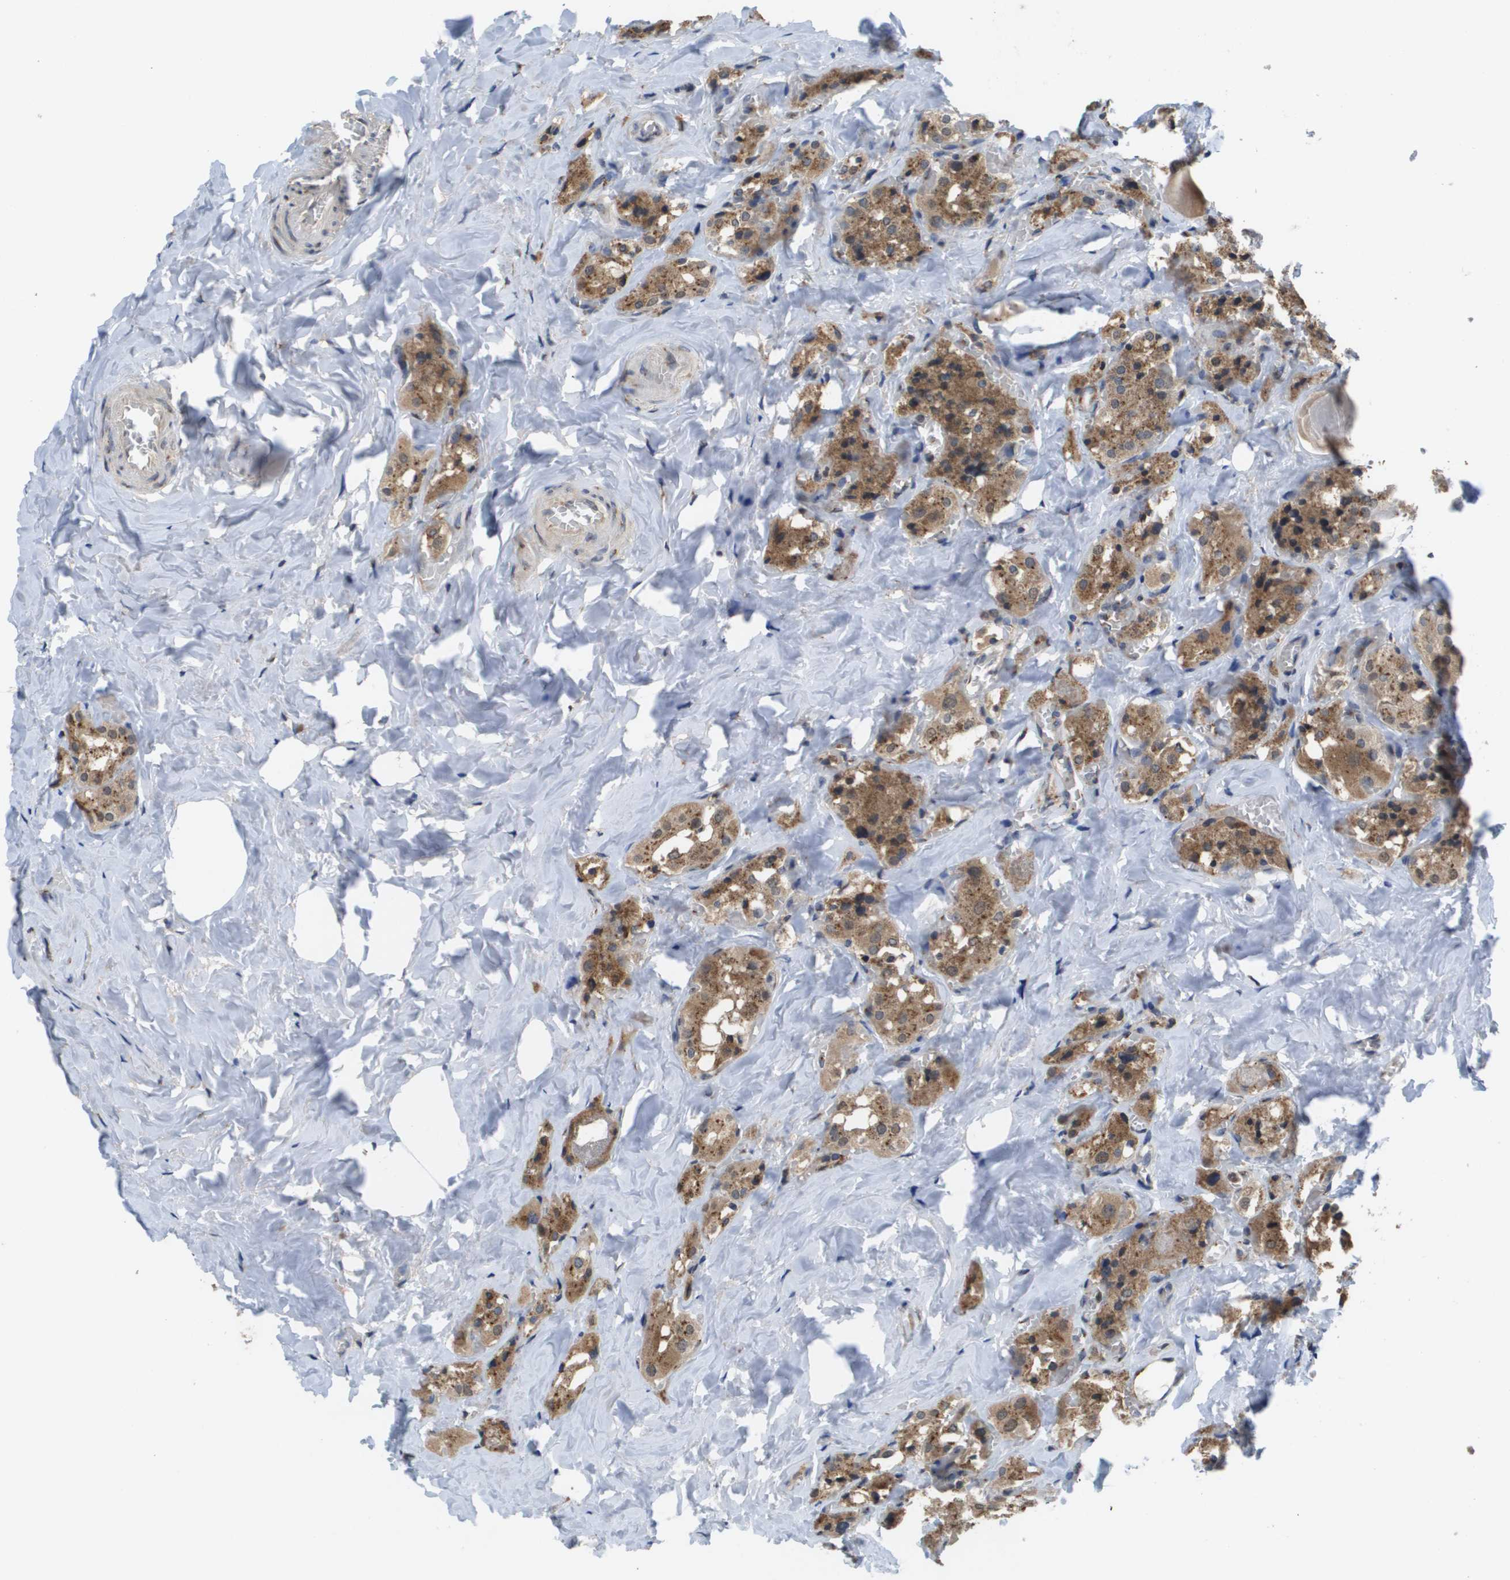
{"staining": {"intensity": "moderate", "quantity": ">75%", "location": "cytoplasmic/membranous"}, "tissue": "parathyroid gland", "cell_type": "Glandular cells", "image_type": "normal", "snomed": [{"axis": "morphology", "description": "Normal tissue, NOS"}, {"axis": "morphology", "description": "Atrophy, NOS"}, {"axis": "topography", "description": "Parathyroid gland"}], "caption": "This is an image of IHC staining of normal parathyroid gland, which shows moderate expression in the cytoplasmic/membranous of glandular cells.", "gene": "PCK1", "patient": {"sex": "female", "age": 54}}